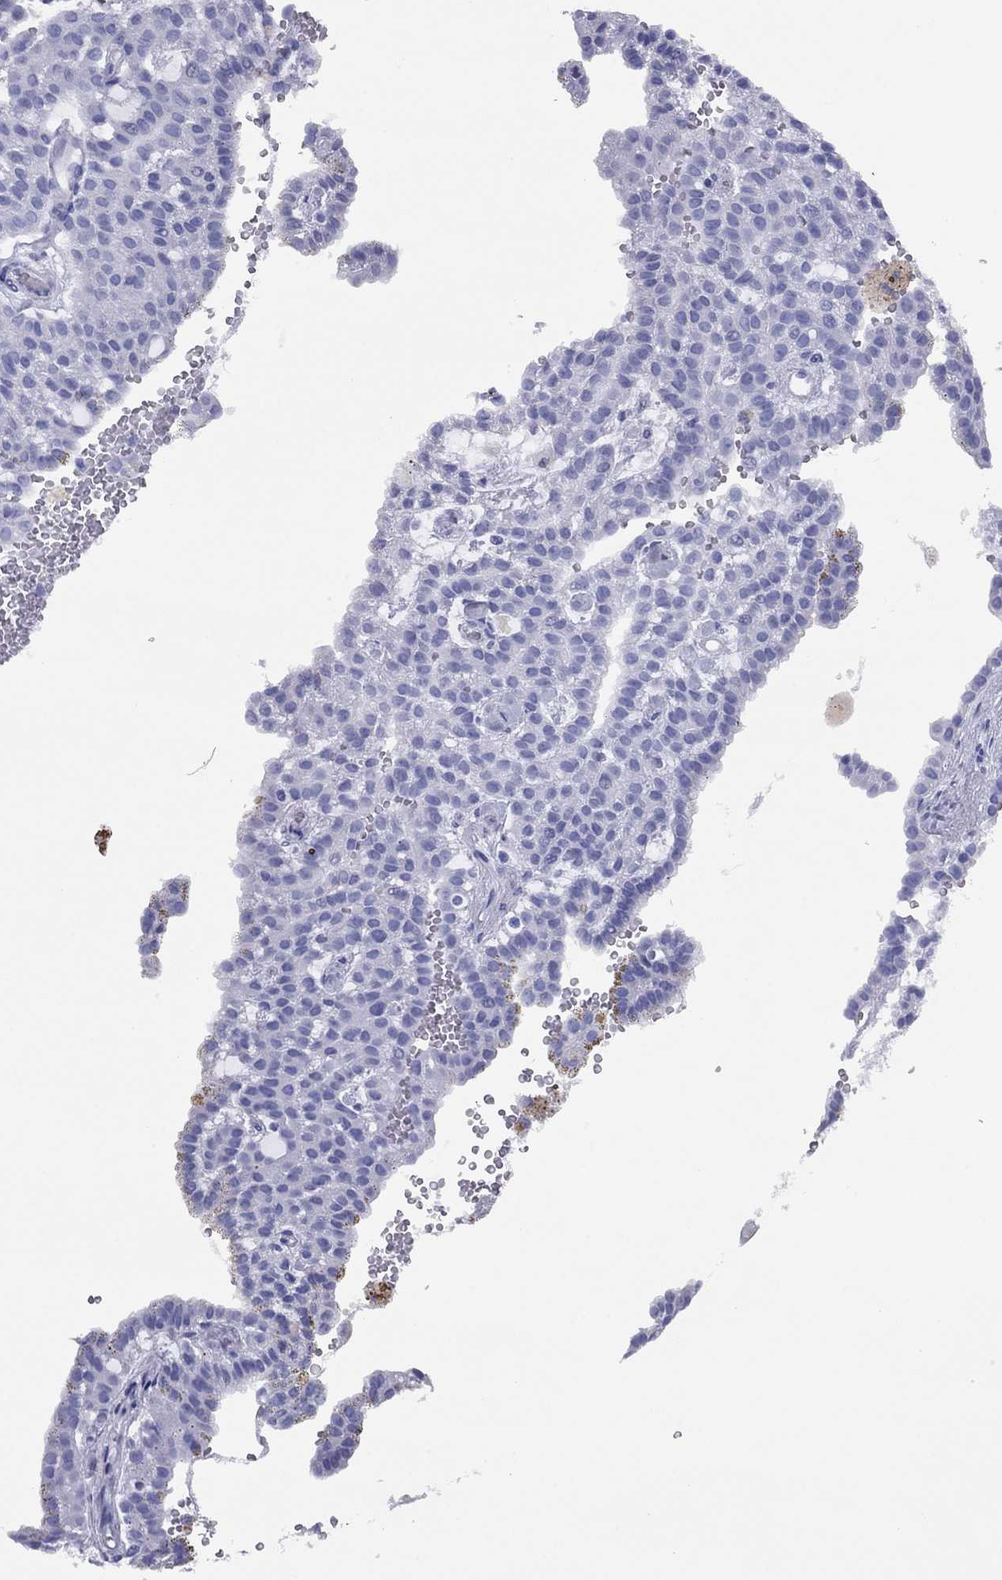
{"staining": {"intensity": "negative", "quantity": "none", "location": "none"}, "tissue": "renal cancer", "cell_type": "Tumor cells", "image_type": "cancer", "snomed": [{"axis": "morphology", "description": "Adenocarcinoma, NOS"}, {"axis": "topography", "description": "Kidney"}], "caption": "Immunohistochemical staining of renal cancer (adenocarcinoma) shows no significant staining in tumor cells.", "gene": "HAO1", "patient": {"sex": "male", "age": 63}}